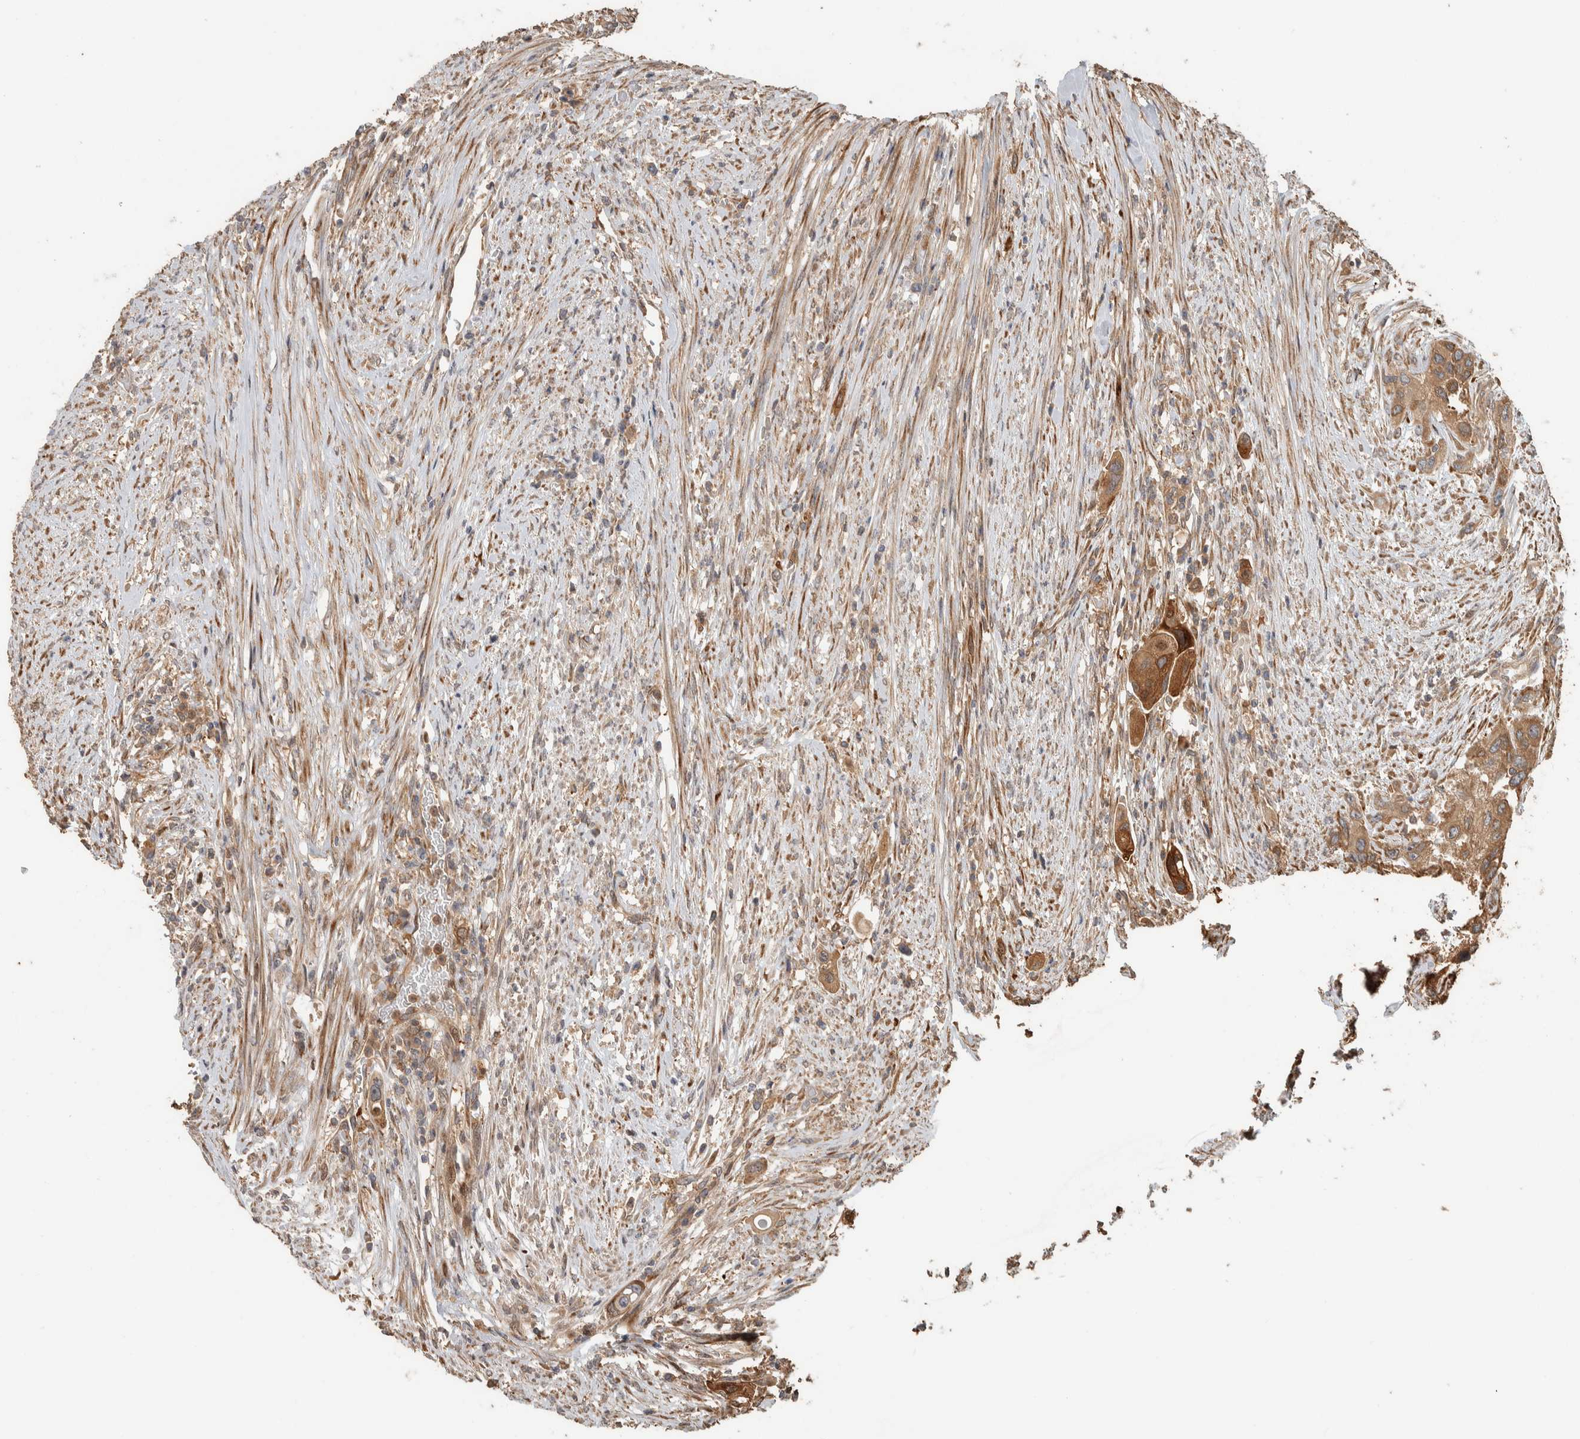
{"staining": {"intensity": "moderate", "quantity": ">75%", "location": "cytoplasmic/membranous"}, "tissue": "urothelial cancer", "cell_type": "Tumor cells", "image_type": "cancer", "snomed": [{"axis": "morphology", "description": "Urothelial carcinoma, High grade"}, {"axis": "topography", "description": "Urinary bladder"}], "caption": "Urothelial cancer tissue demonstrates moderate cytoplasmic/membranous positivity in about >75% of tumor cells", "gene": "CNTROB", "patient": {"sex": "female", "age": 56}}